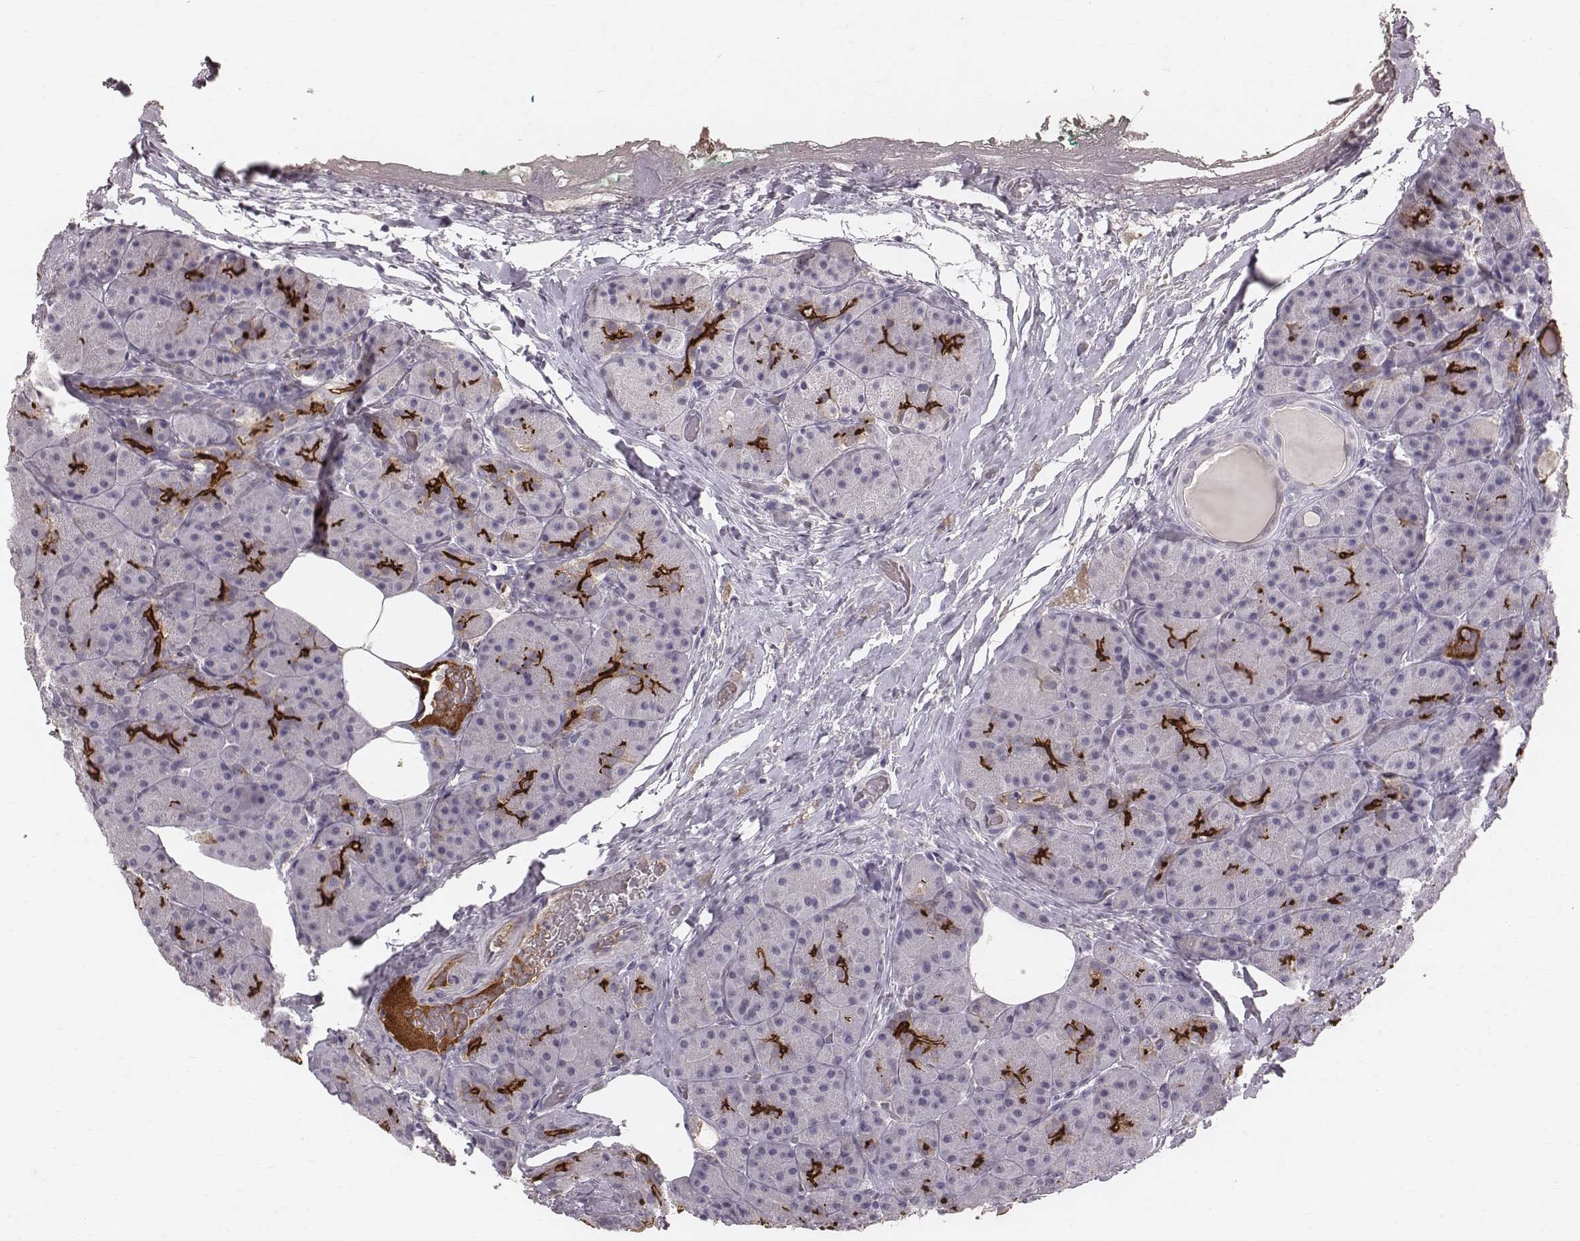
{"staining": {"intensity": "strong", "quantity": "<25%", "location": "cytoplasmic/membranous"}, "tissue": "pancreas", "cell_type": "Exocrine glandular cells", "image_type": "normal", "snomed": [{"axis": "morphology", "description": "Normal tissue, NOS"}, {"axis": "topography", "description": "Pancreas"}], "caption": "This image reveals normal pancreas stained with IHC to label a protein in brown. The cytoplasmic/membranous of exocrine glandular cells show strong positivity for the protein. Nuclei are counter-stained blue.", "gene": "CFTR", "patient": {"sex": "male", "age": 57}}